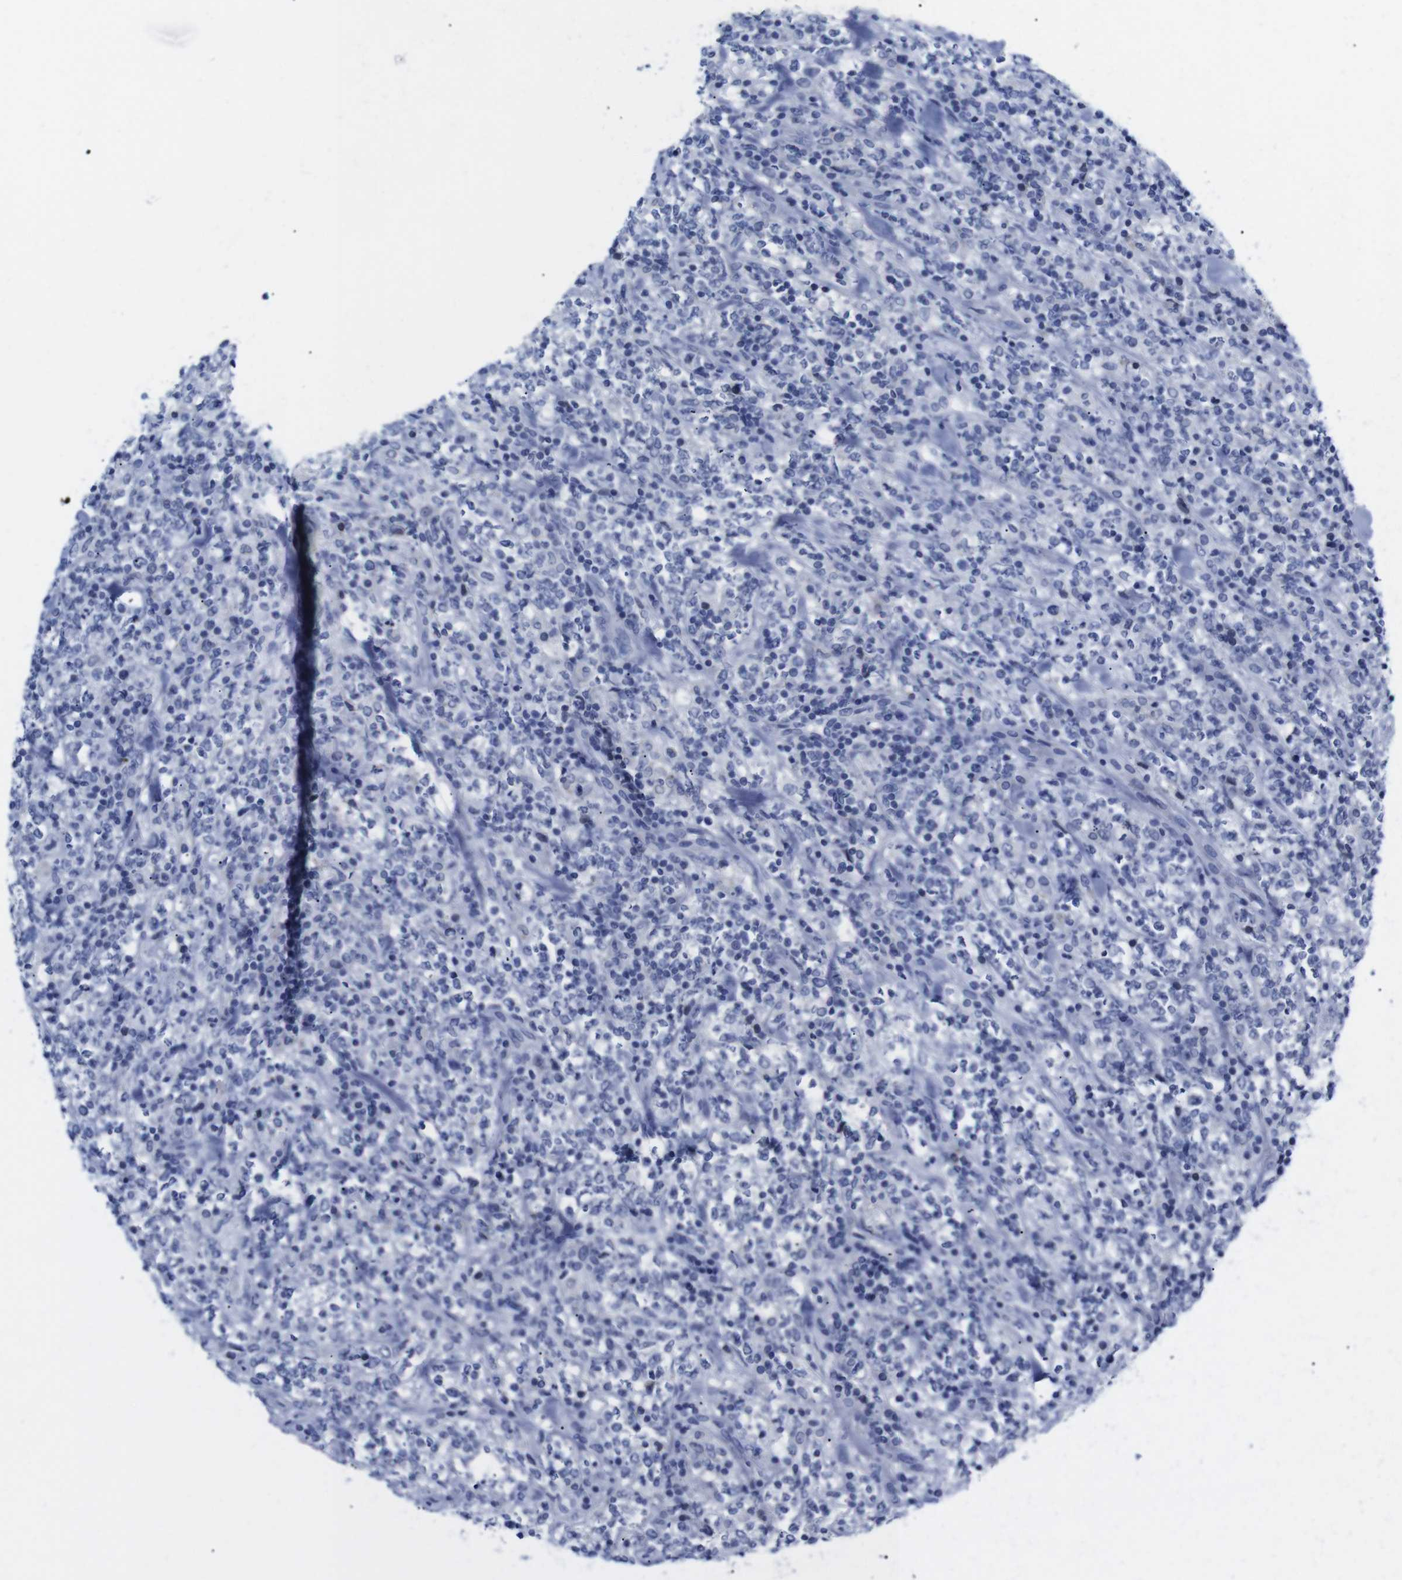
{"staining": {"intensity": "negative", "quantity": "none", "location": "none"}, "tissue": "lymphoma", "cell_type": "Tumor cells", "image_type": "cancer", "snomed": [{"axis": "morphology", "description": "Malignant lymphoma, non-Hodgkin's type, High grade"}, {"axis": "topography", "description": "Soft tissue"}], "caption": "High magnification brightfield microscopy of lymphoma stained with DAB (3,3'-diaminobenzidine) (brown) and counterstained with hematoxylin (blue): tumor cells show no significant staining.", "gene": "LRRC55", "patient": {"sex": "male", "age": 18}}